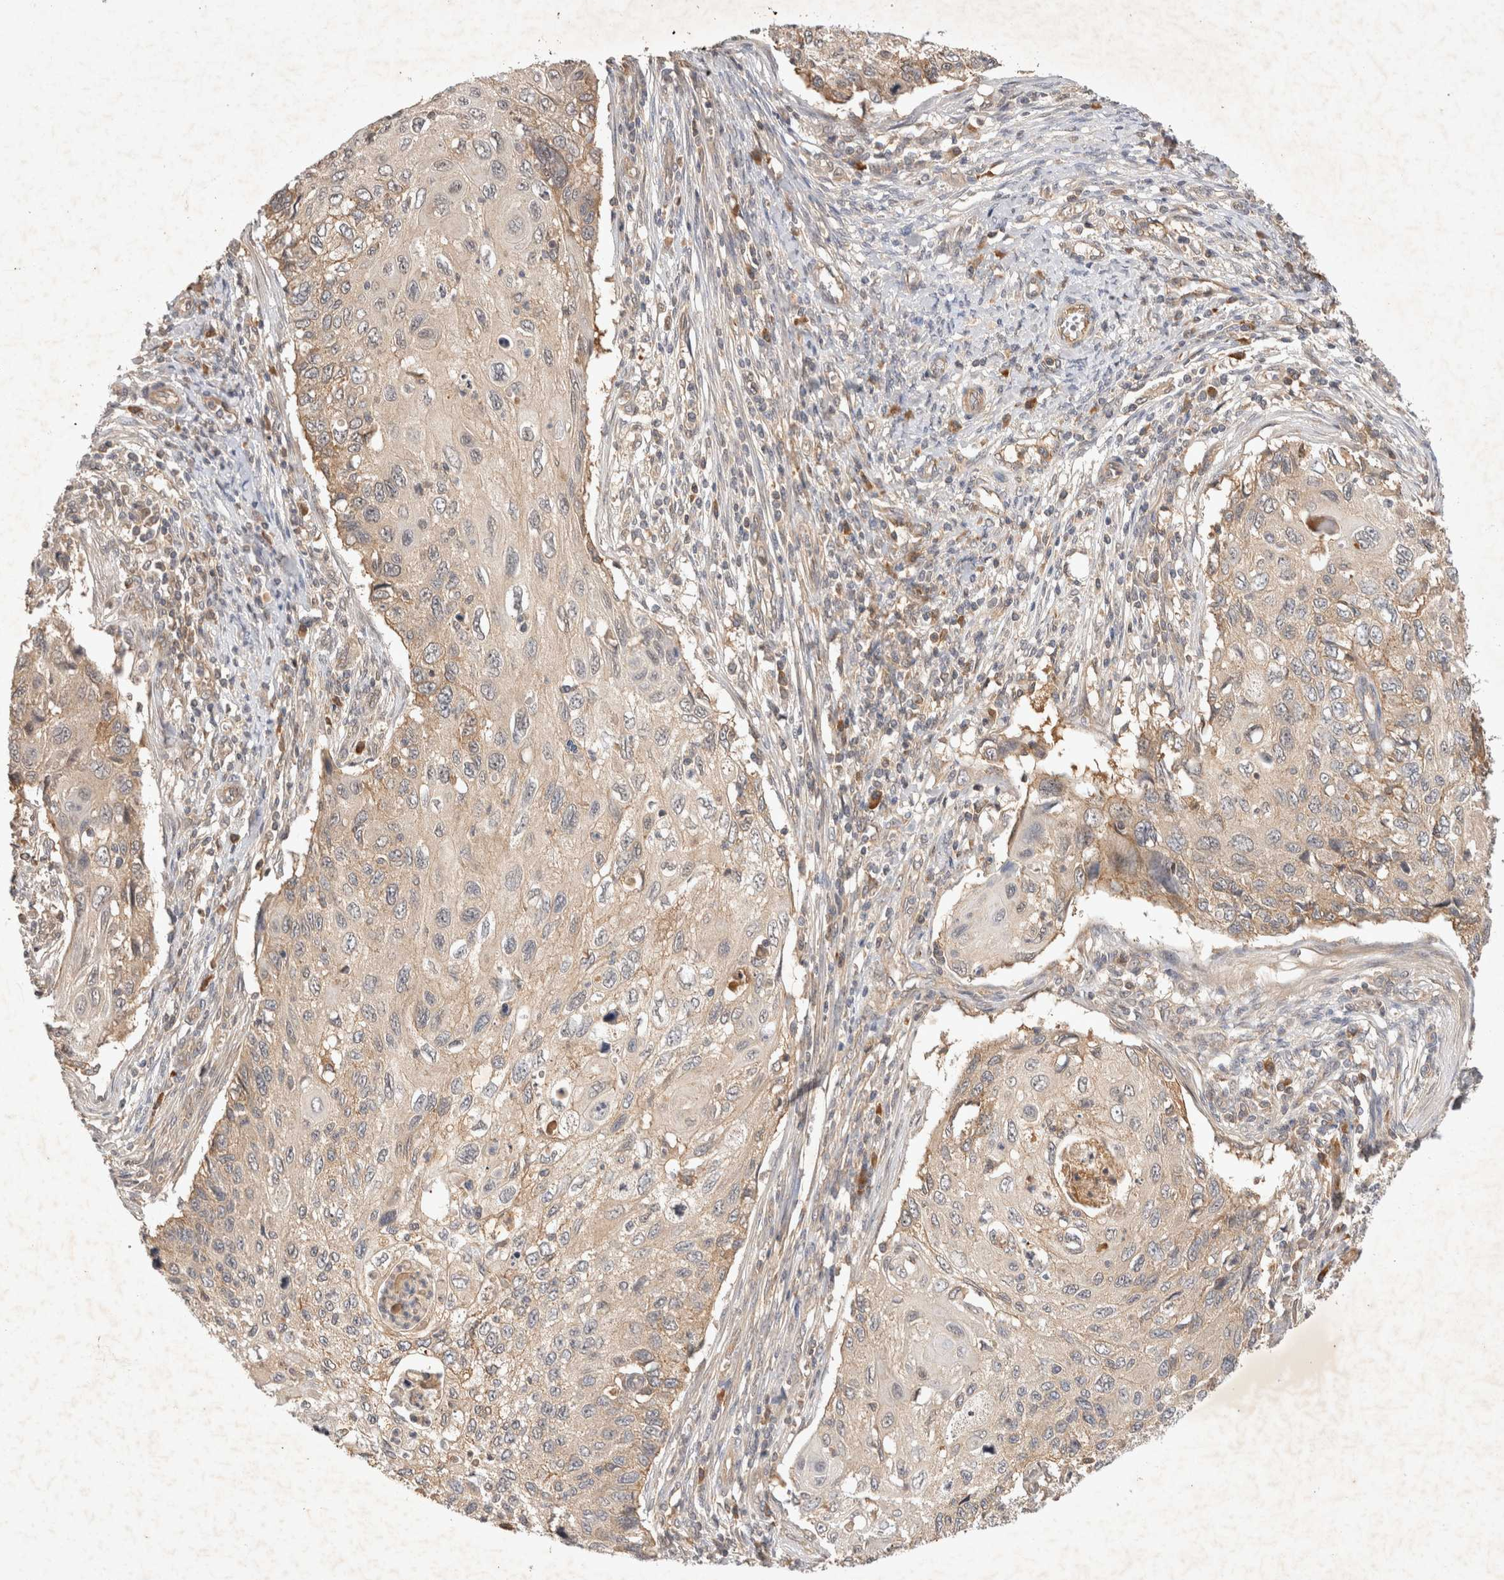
{"staining": {"intensity": "weak", "quantity": "<25%", "location": "cytoplasmic/membranous"}, "tissue": "cervical cancer", "cell_type": "Tumor cells", "image_type": "cancer", "snomed": [{"axis": "morphology", "description": "Squamous cell carcinoma, NOS"}, {"axis": "topography", "description": "Cervix"}], "caption": "An immunohistochemistry micrograph of cervical cancer (squamous cell carcinoma) is shown. There is no staining in tumor cells of cervical cancer (squamous cell carcinoma).", "gene": "YES1", "patient": {"sex": "female", "age": 70}}